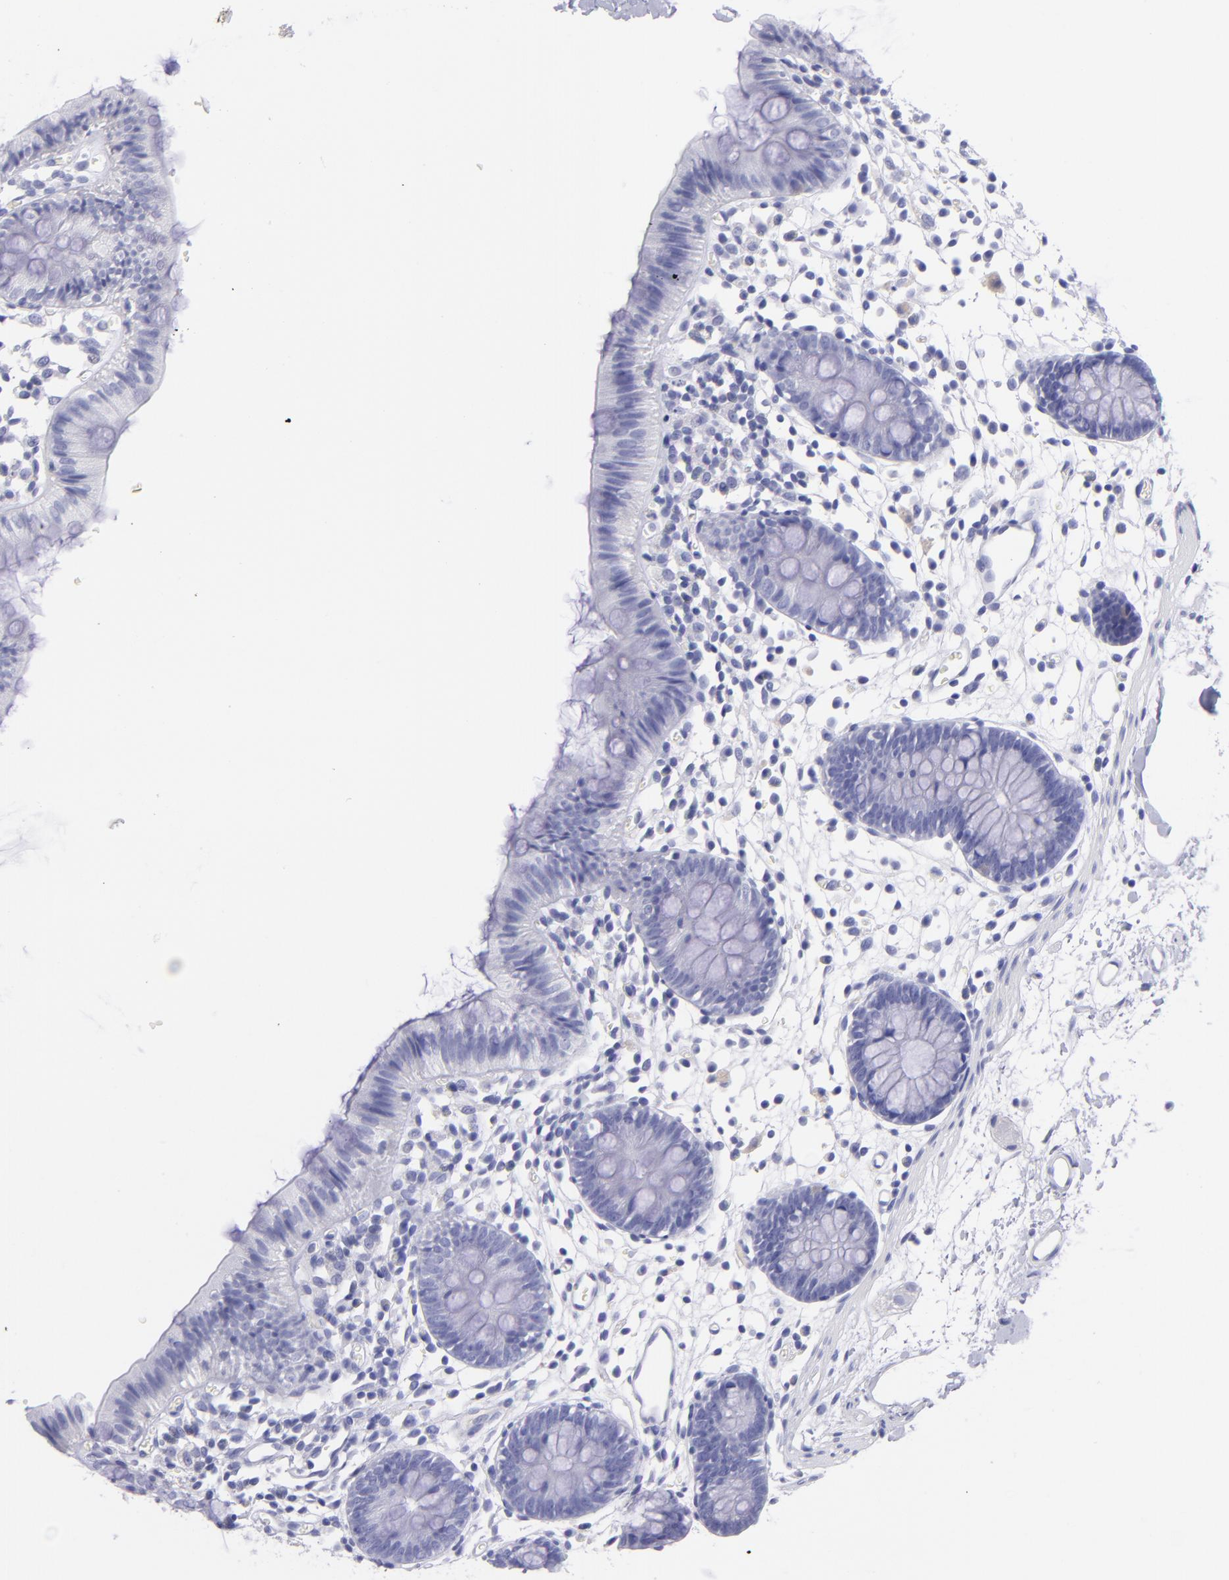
{"staining": {"intensity": "negative", "quantity": "none", "location": "none"}, "tissue": "colon", "cell_type": "Endothelial cells", "image_type": "normal", "snomed": [{"axis": "morphology", "description": "Normal tissue, NOS"}, {"axis": "topography", "description": "Colon"}], "caption": "The immunohistochemistry (IHC) histopathology image has no significant staining in endothelial cells of colon.", "gene": "CNP", "patient": {"sex": "male", "age": 14}}